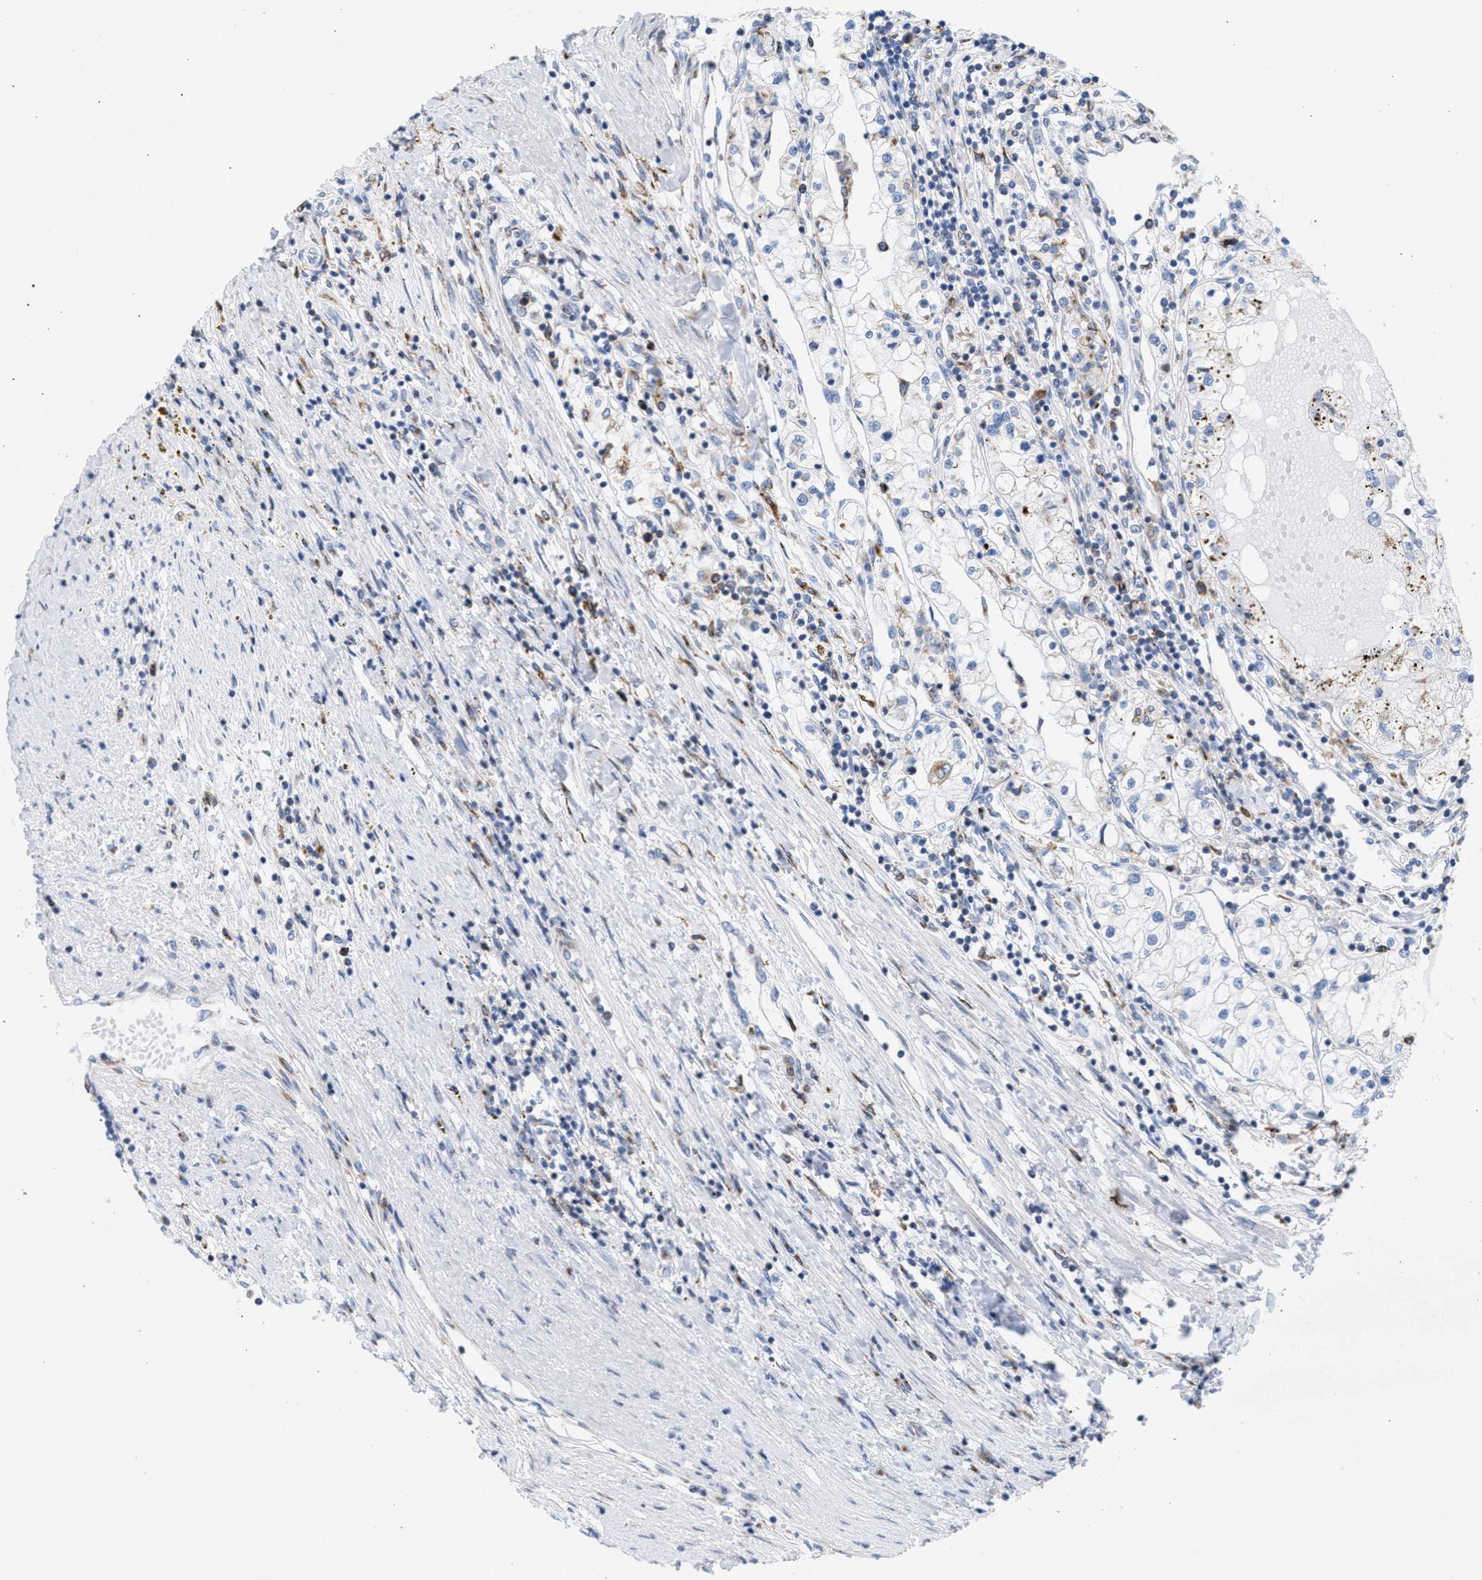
{"staining": {"intensity": "negative", "quantity": "none", "location": "none"}, "tissue": "renal cancer", "cell_type": "Tumor cells", "image_type": "cancer", "snomed": [{"axis": "morphology", "description": "Adenocarcinoma, NOS"}, {"axis": "topography", "description": "Kidney"}], "caption": "Immunohistochemistry (IHC) photomicrograph of human adenocarcinoma (renal) stained for a protein (brown), which shows no staining in tumor cells.", "gene": "TACC3", "patient": {"sex": "male", "age": 68}}